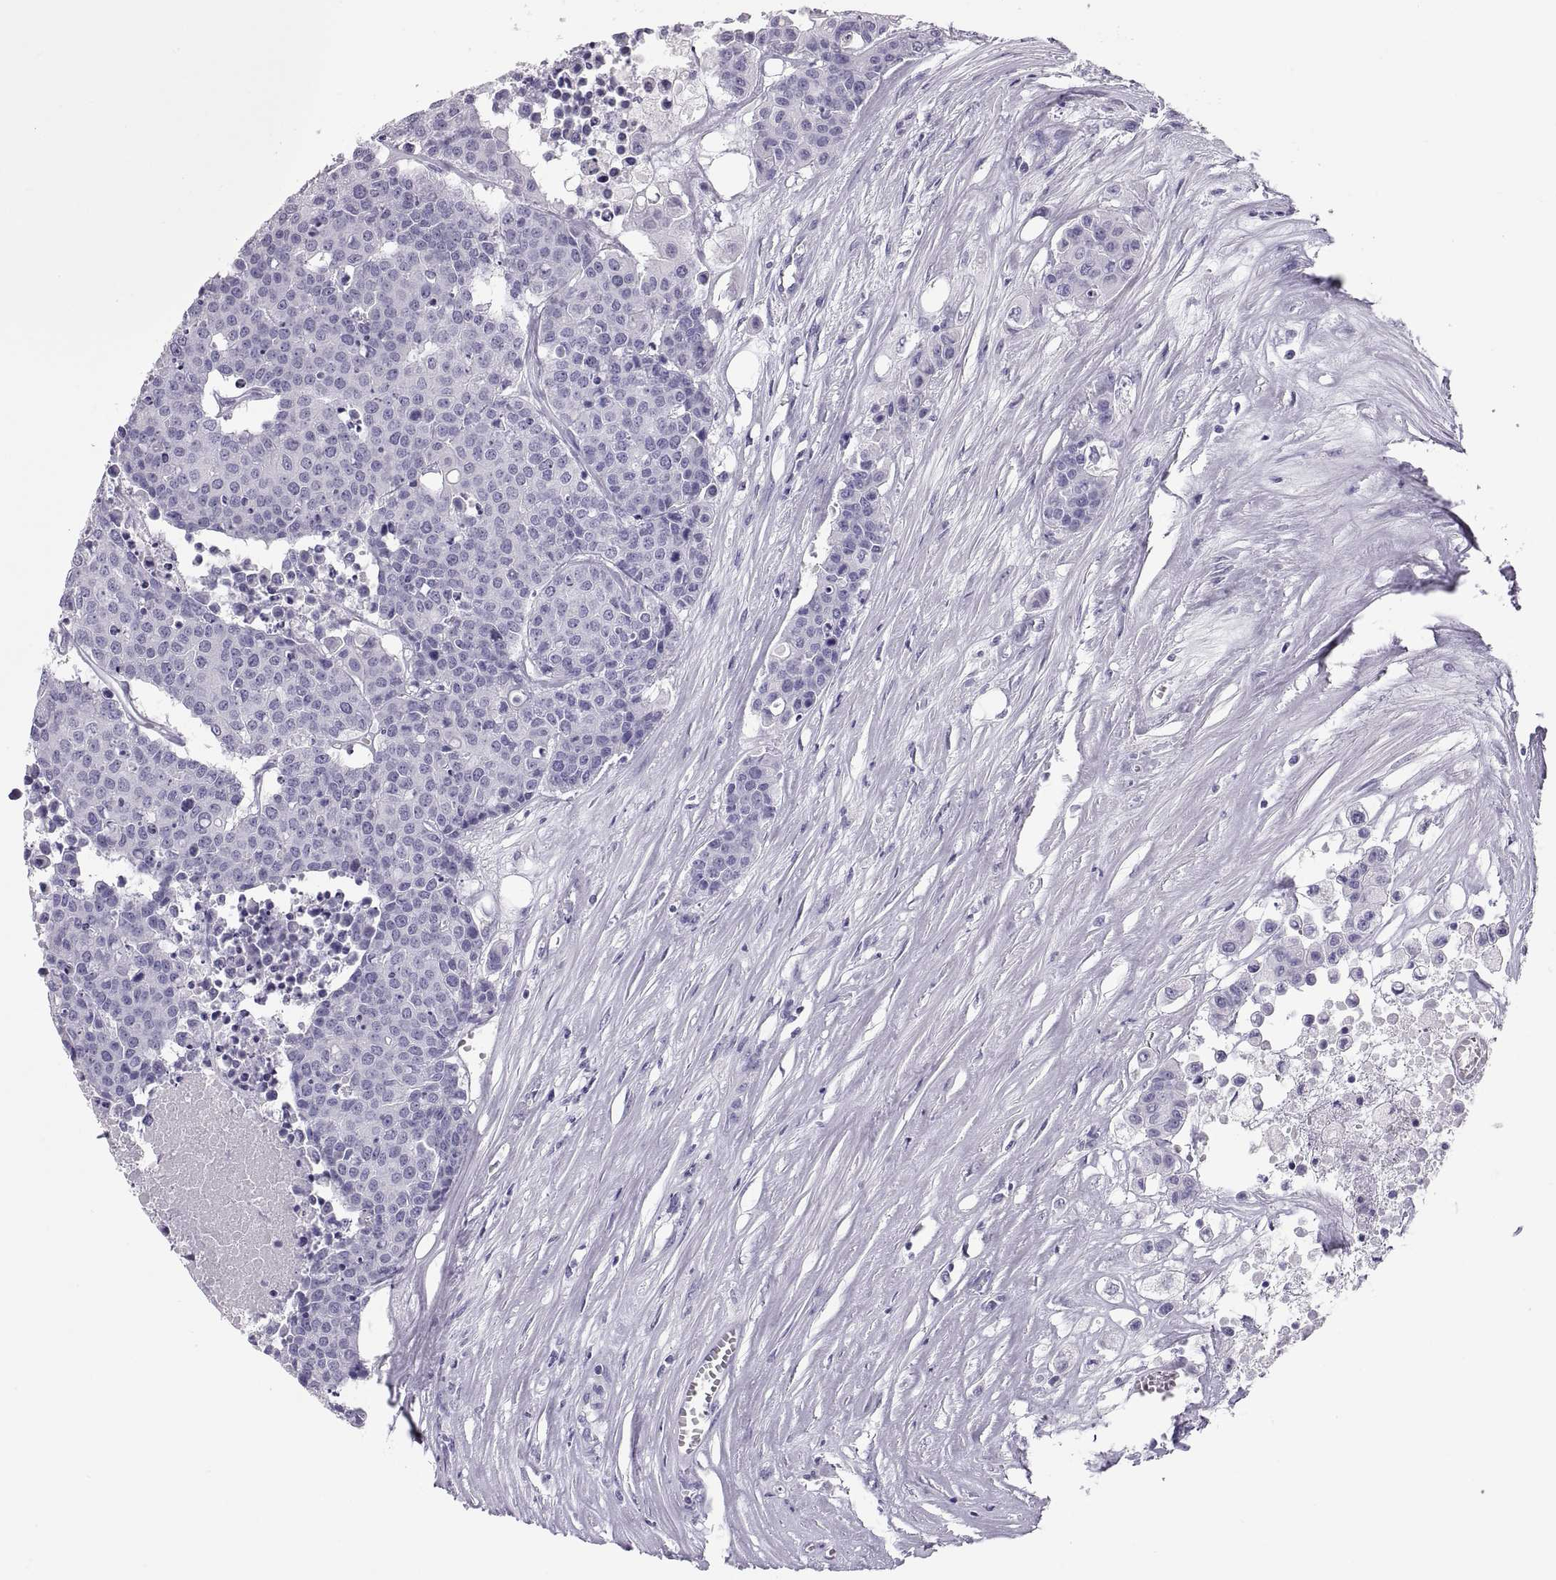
{"staining": {"intensity": "negative", "quantity": "none", "location": "none"}, "tissue": "carcinoid", "cell_type": "Tumor cells", "image_type": "cancer", "snomed": [{"axis": "morphology", "description": "Carcinoid, malignant, NOS"}, {"axis": "topography", "description": "Colon"}], "caption": "There is no significant positivity in tumor cells of carcinoid. Brightfield microscopy of immunohistochemistry (IHC) stained with DAB (brown) and hematoxylin (blue), captured at high magnification.", "gene": "PAX2", "patient": {"sex": "male", "age": 81}}